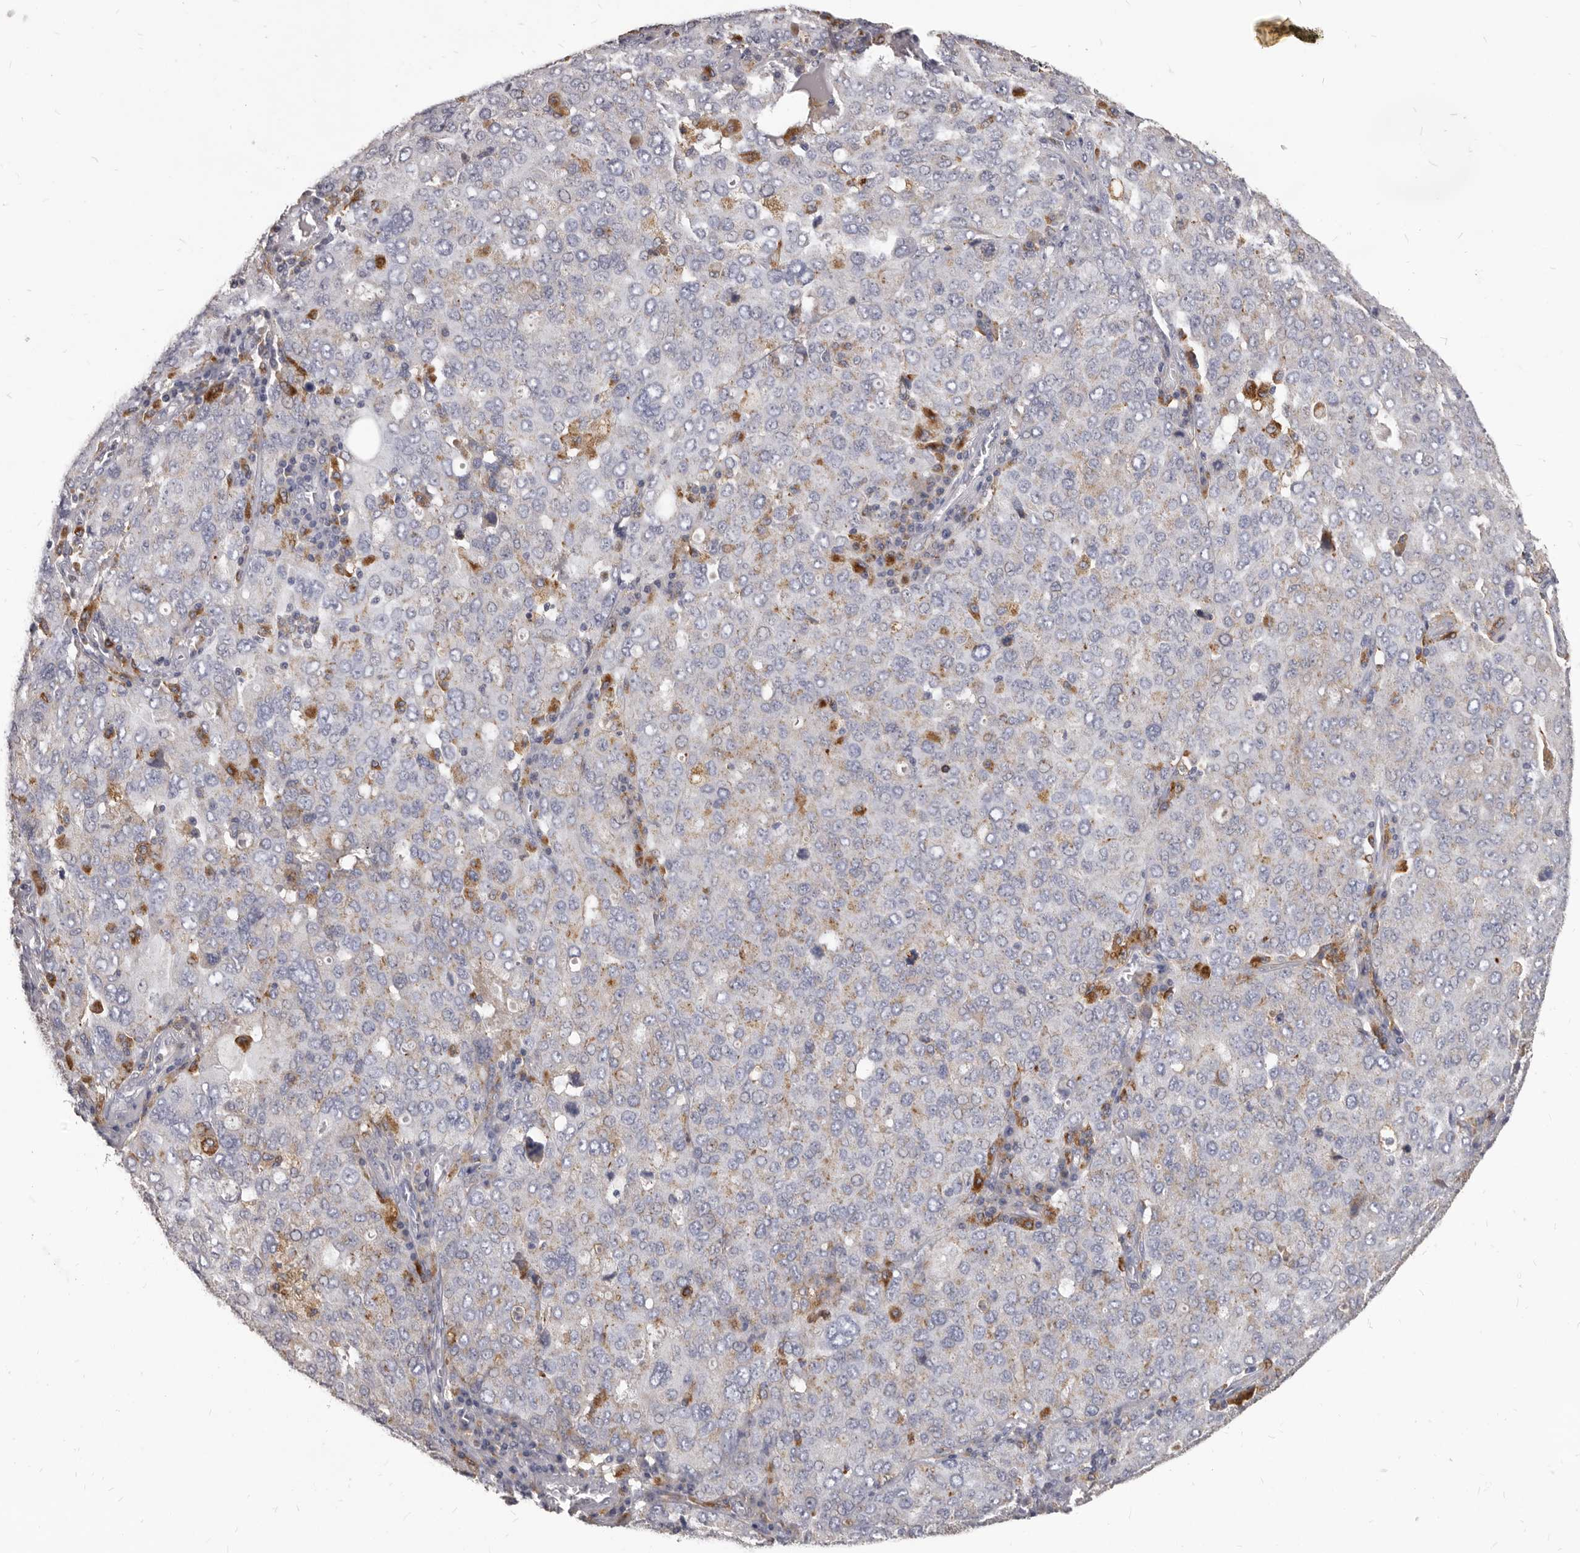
{"staining": {"intensity": "negative", "quantity": "none", "location": "none"}, "tissue": "ovarian cancer", "cell_type": "Tumor cells", "image_type": "cancer", "snomed": [{"axis": "morphology", "description": "Carcinoma, endometroid"}, {"axis": "topography", "description": "Ovary"}], "caption": "There is no significant positivity in tumor cells of ovarian endometroid carcinoma.", "gene": "PI4K2A", "patient": {"sex": "female", "age": 62}}